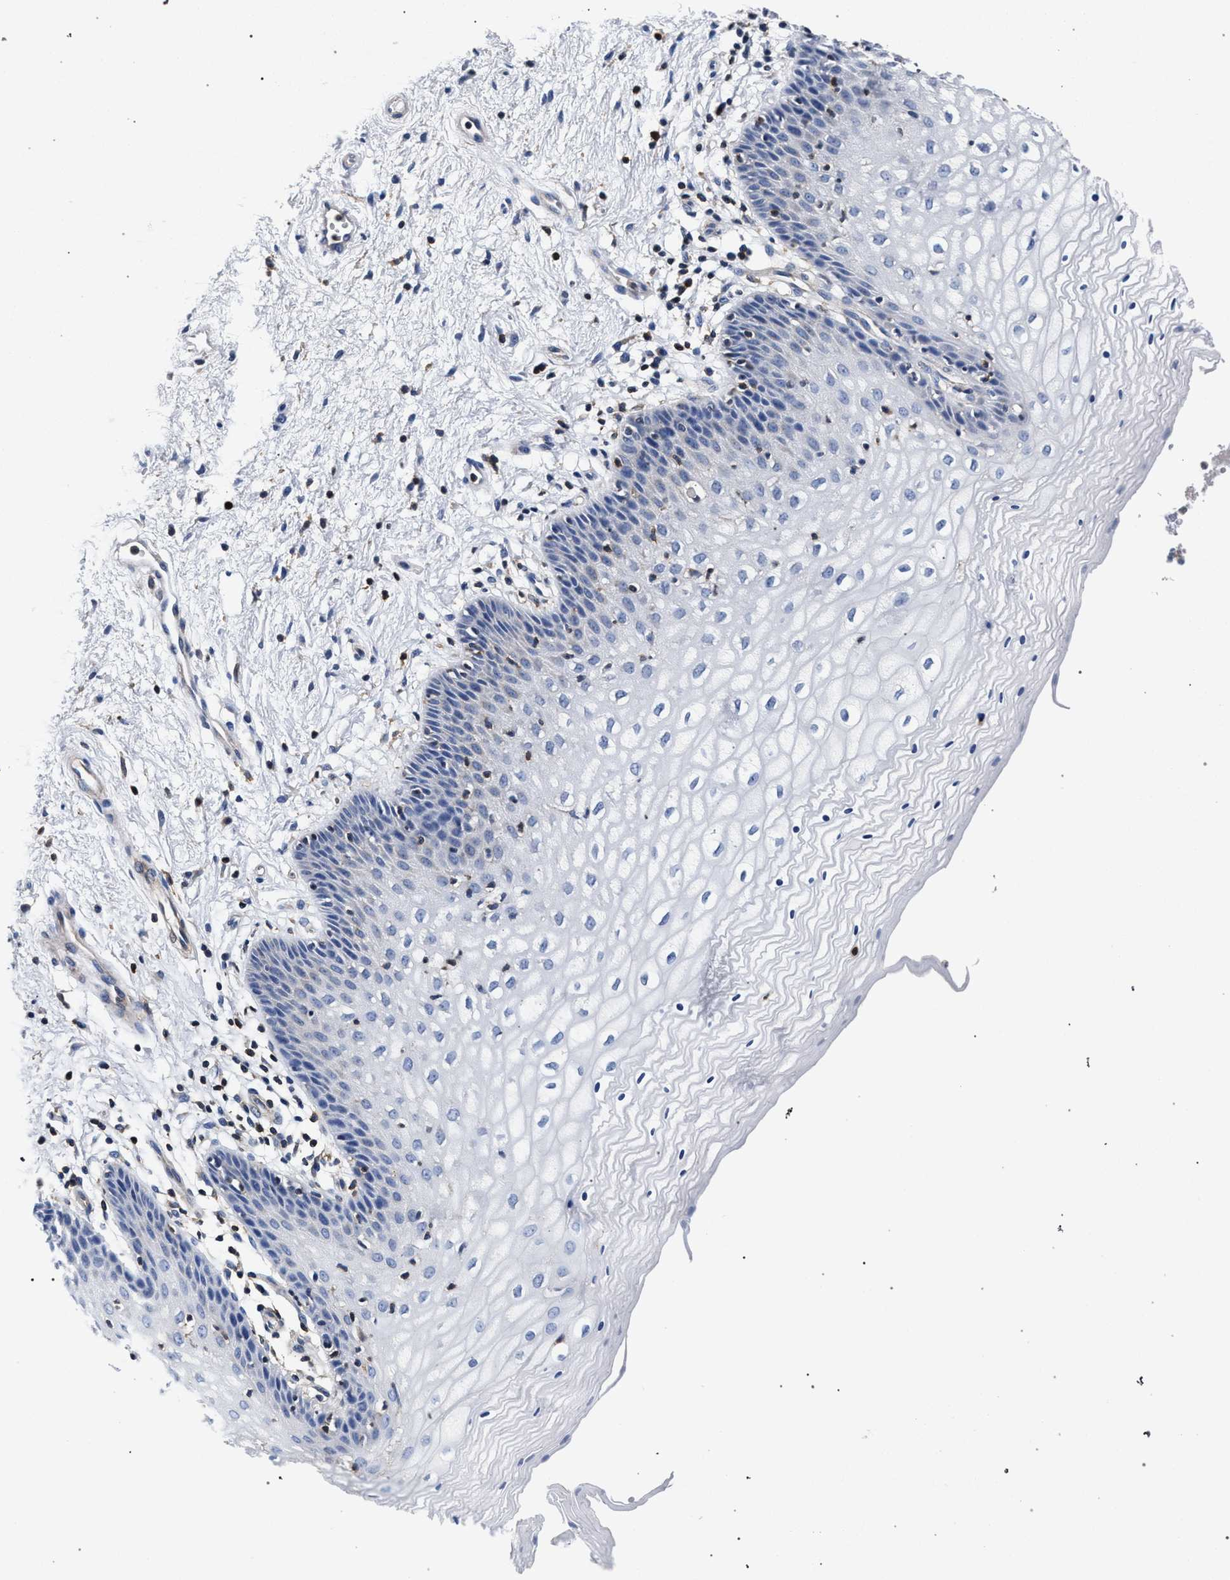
{"staining": {"intensity": "negative", "quantity": "none", "location": "none"}, "tissue": "vagina", "cell_type": "Squamous epithelial cells", "image_type": "normal", "snomed": [{"axis": "morphology", "description": "Normal tissue, NOS"}, {"axis": "topography", "description": "Vagina"}], "caption": "DAB (3,3'-diaminobenzidine) immunohistochemical staining of benign human vagina reveals no significant staining in squamous epithelial cells.", "gene": "LASP1", "patient": {"sex": "female", "age": 34}}